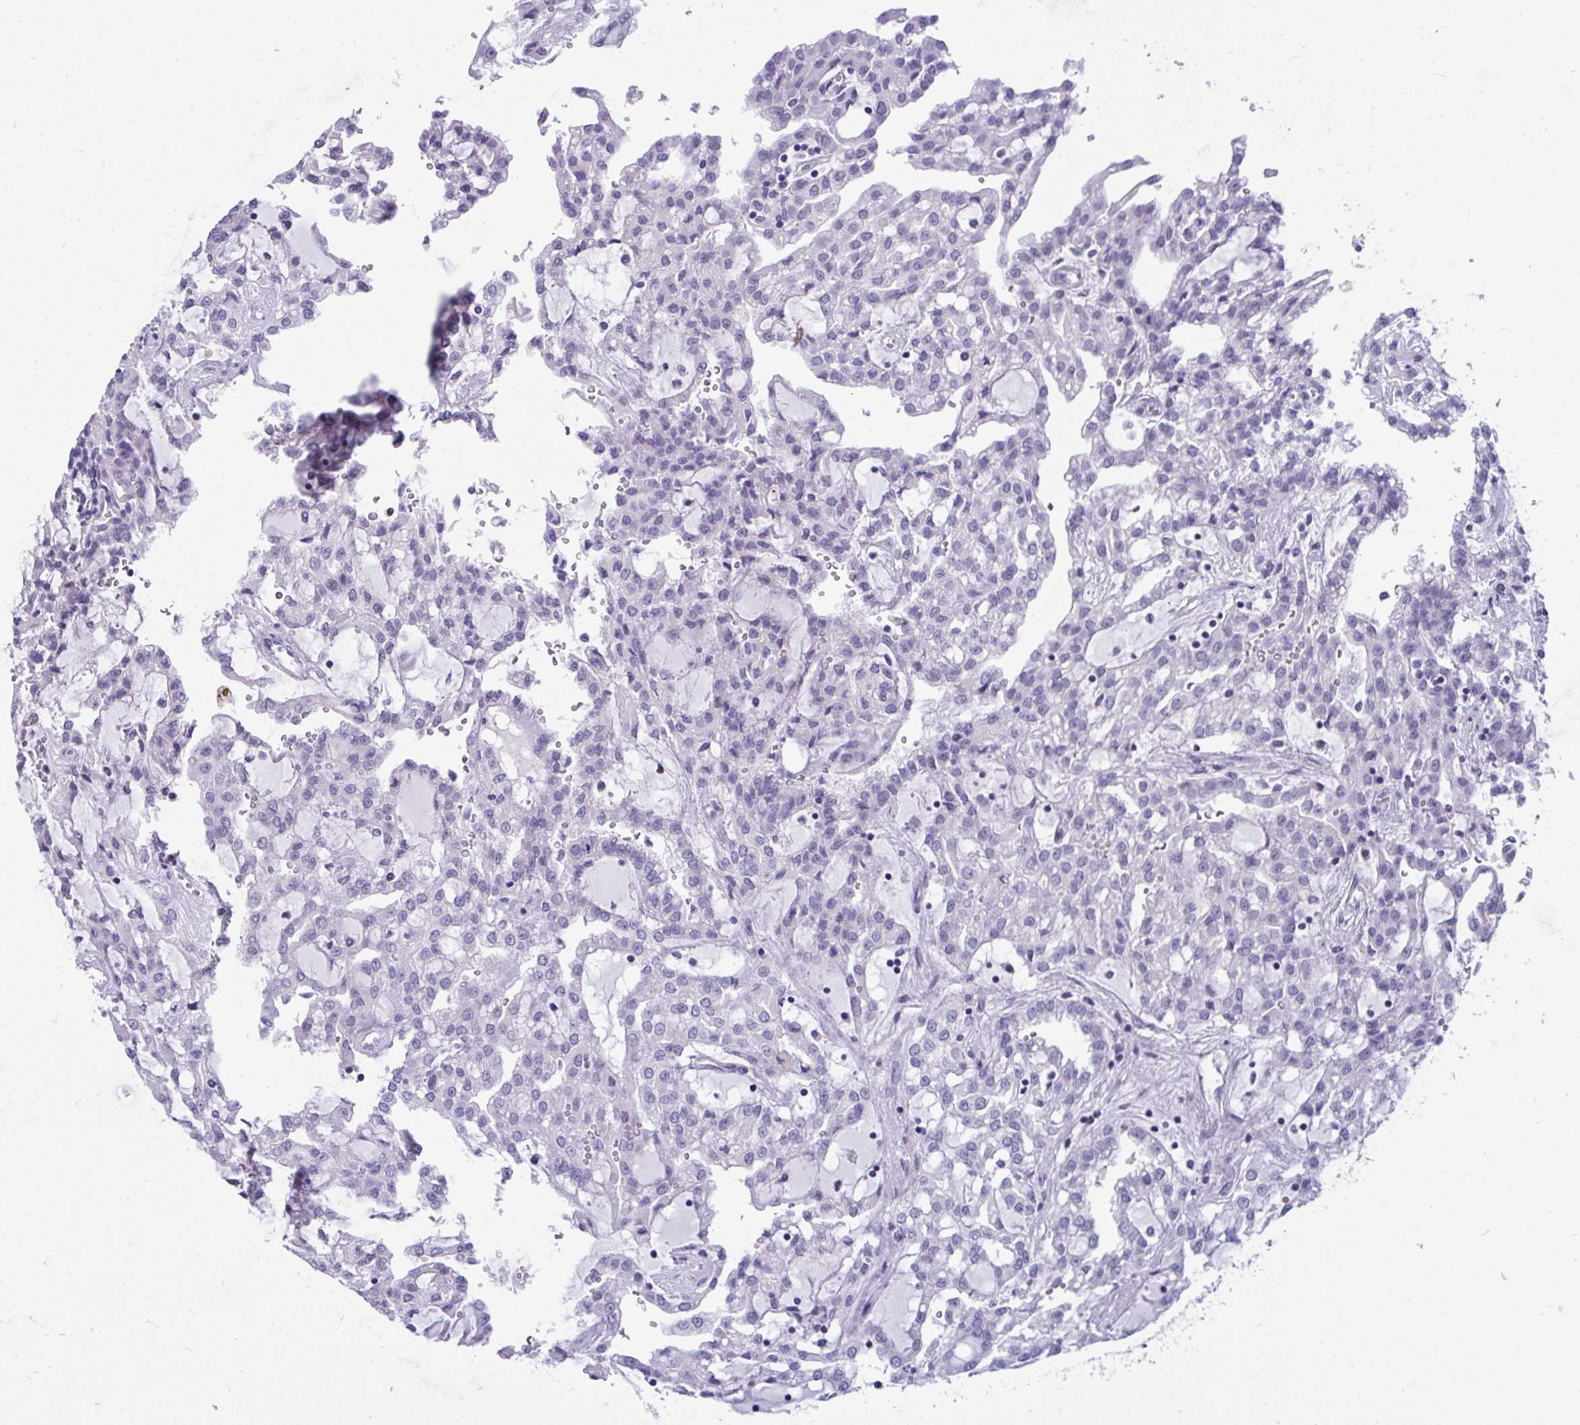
{"staining": {"intensity": "negative", "quantity": "none", "location": "none"}, "tissue": "renal cancer", "cell_type": "Tumor cells", "image_type": "cancer", "snomed": [{"axis": "morphology", "description": "Adenocarcinoma, NOS"}, {"axis": "topography", "description": "Kidney"}], "caption": "Tumor cells show no significant positivity in renal cancer (adenocarcinoma). (Brightfield microscopy of DAB (3,3'-diaminobenzidine) immunohistochemistry (IHC) at high magnification).", "gene": "TSBP1", "patient": {"sex": "male", "age": 63}}